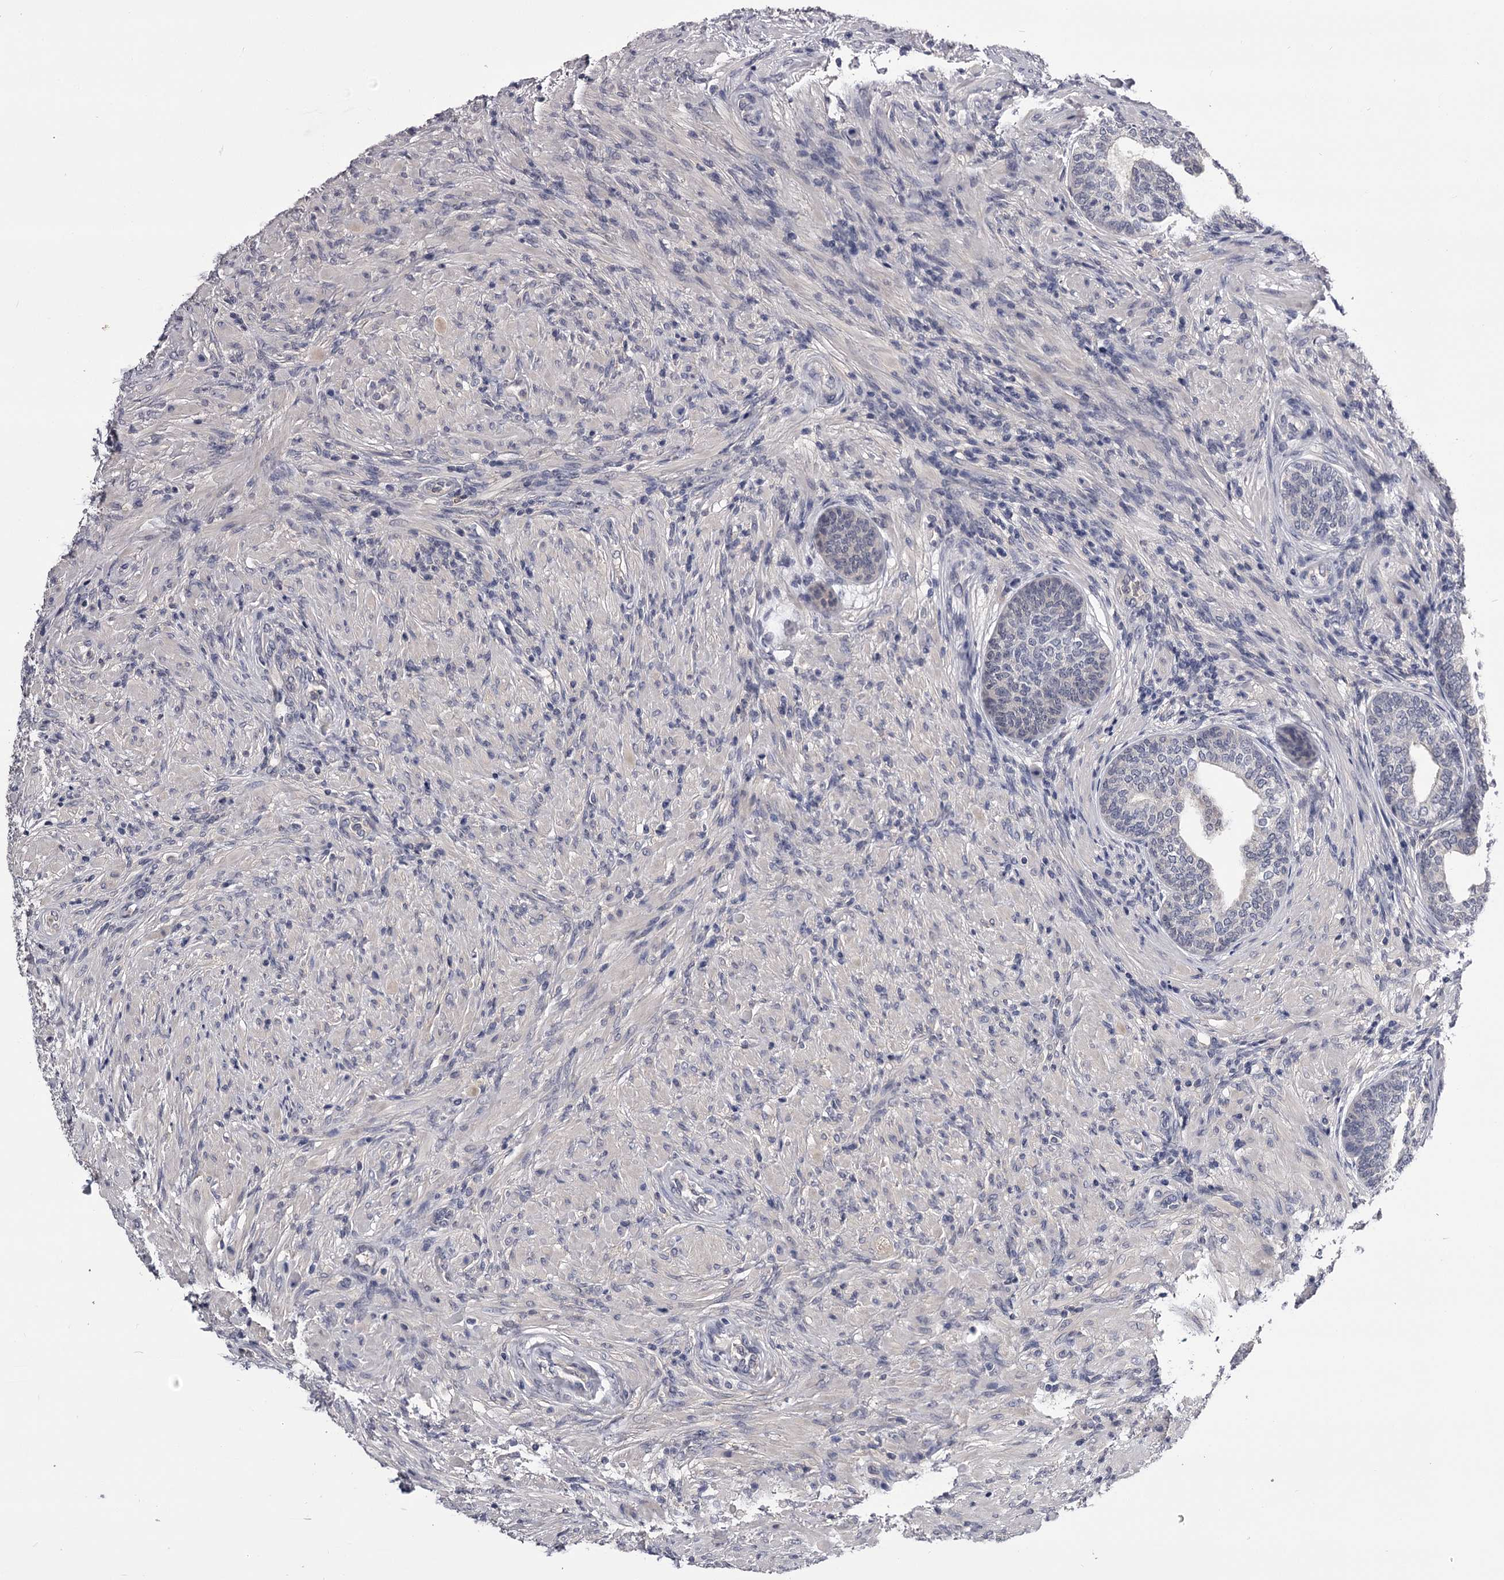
{"staining": {"intensity": "weak", "quantity": "<25%", "location": "cytoplasmic/membranous"}, "tissue": "prostate", "cell_type": "Glandular cells", "image_type": "normal", "snomed": [{"axis": "morphology", "description": "Normal tissue, NOS"}, {"axis": "topography", "description": "Prostate"}], "caption": "This is a image of immunohistochemistry (IHC) staining of benign prostate, which shows no positivity in glandular cells.", "gene": "GSTO1", "patient": {"sex": "male", "age": 76}}